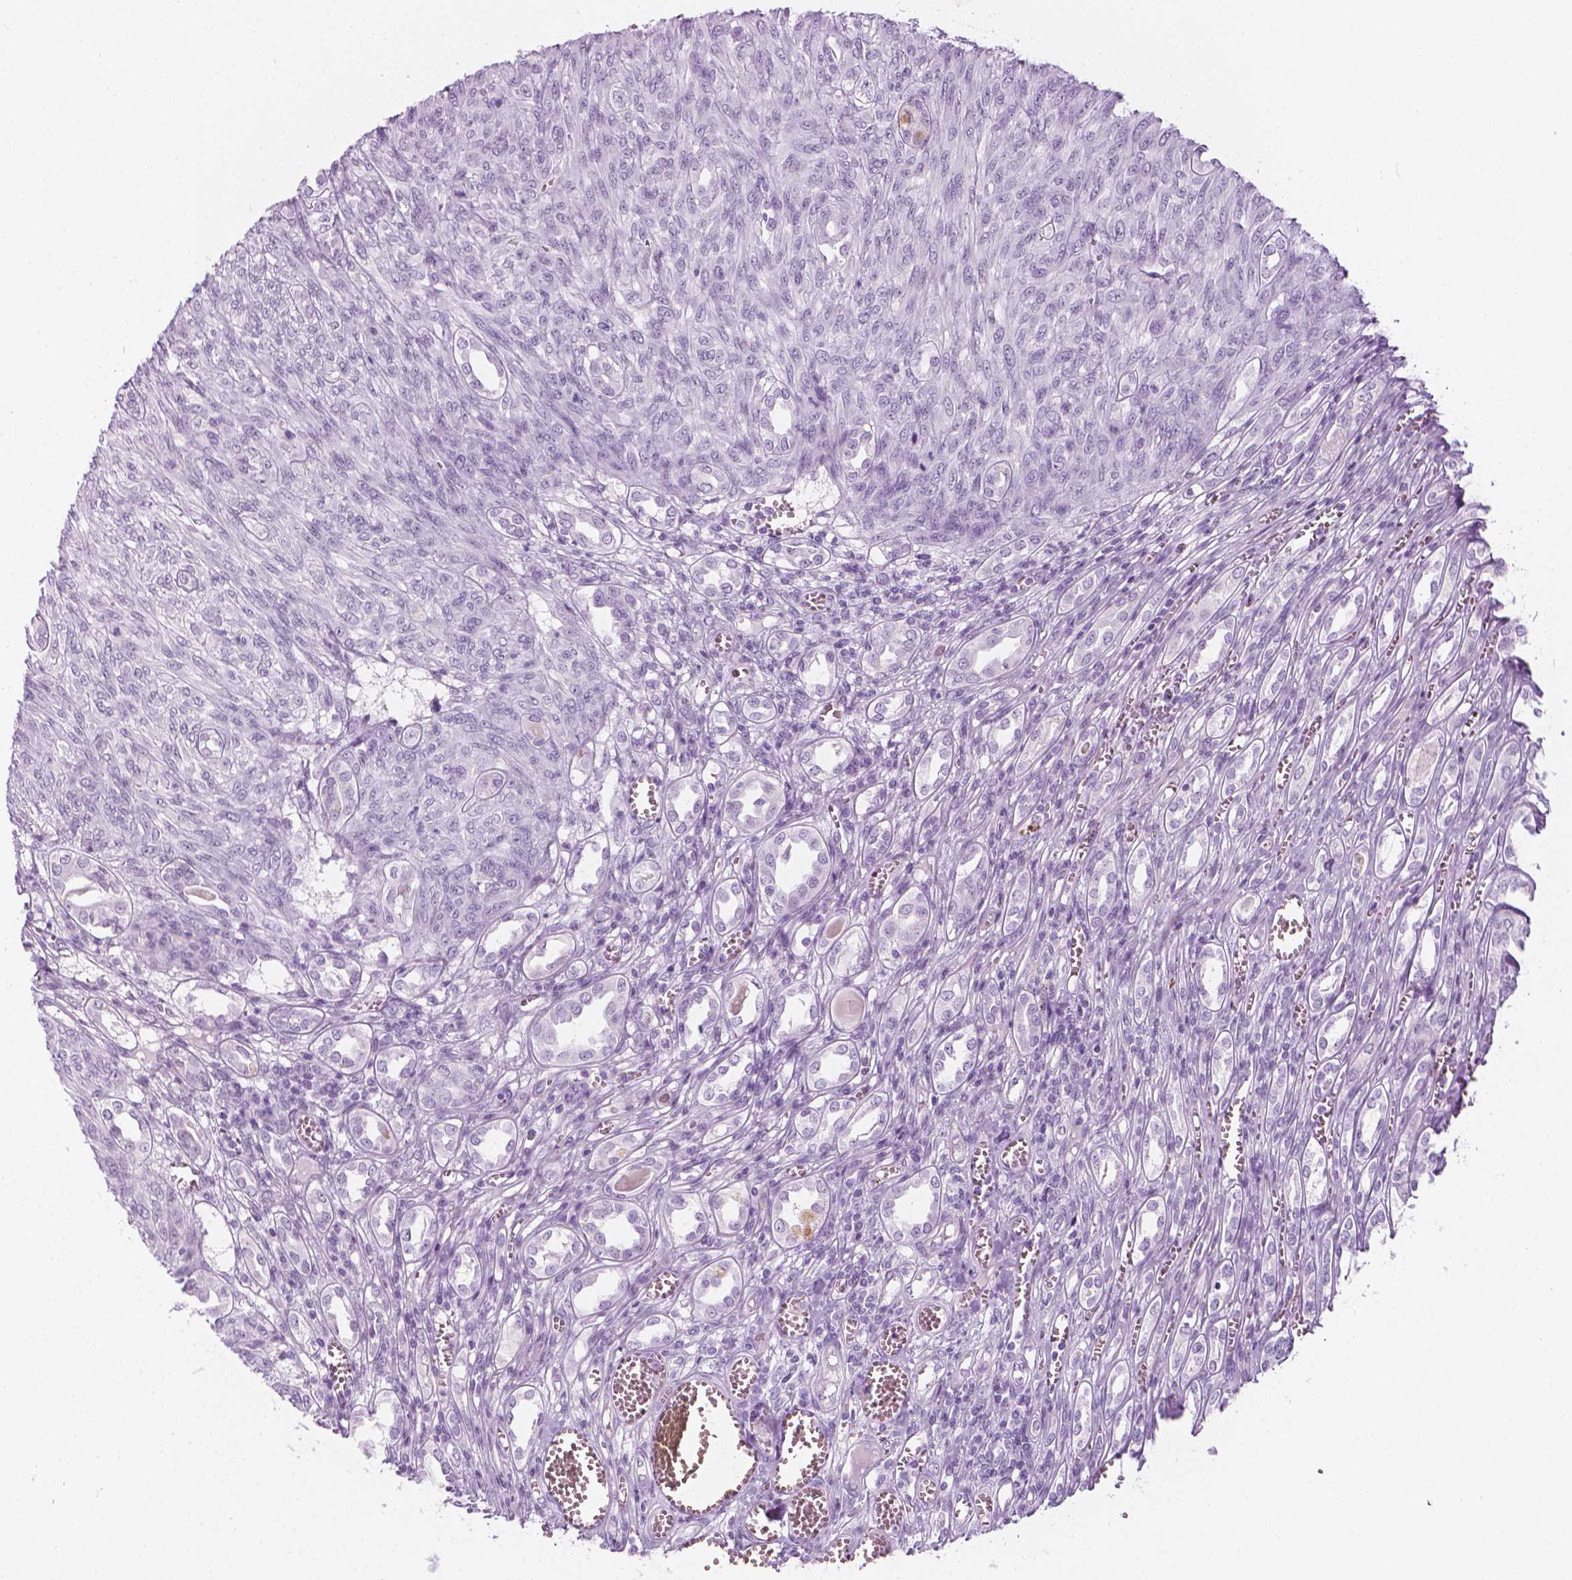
{"staining": {"intensity": "negative", "quantity": "none", "location": "none"}, "tissue": "renal cancer", "cell_type": "Tumor cells", "image_type": "cancer", "snomed": [{"axis": "morphology", "description": "Adenocarcinoma, NOS"}, {"axis": "topography", "description": "Kidney"}], "caption": "Immunohistochemical staining of human renal adenocarcinoma displays no significant expression in tumor cells. (DAB IHC visualized using brightfield microscopy, high magnification).", "gene": "SCG3", "patient": {"sex": "male", "age": 58}}